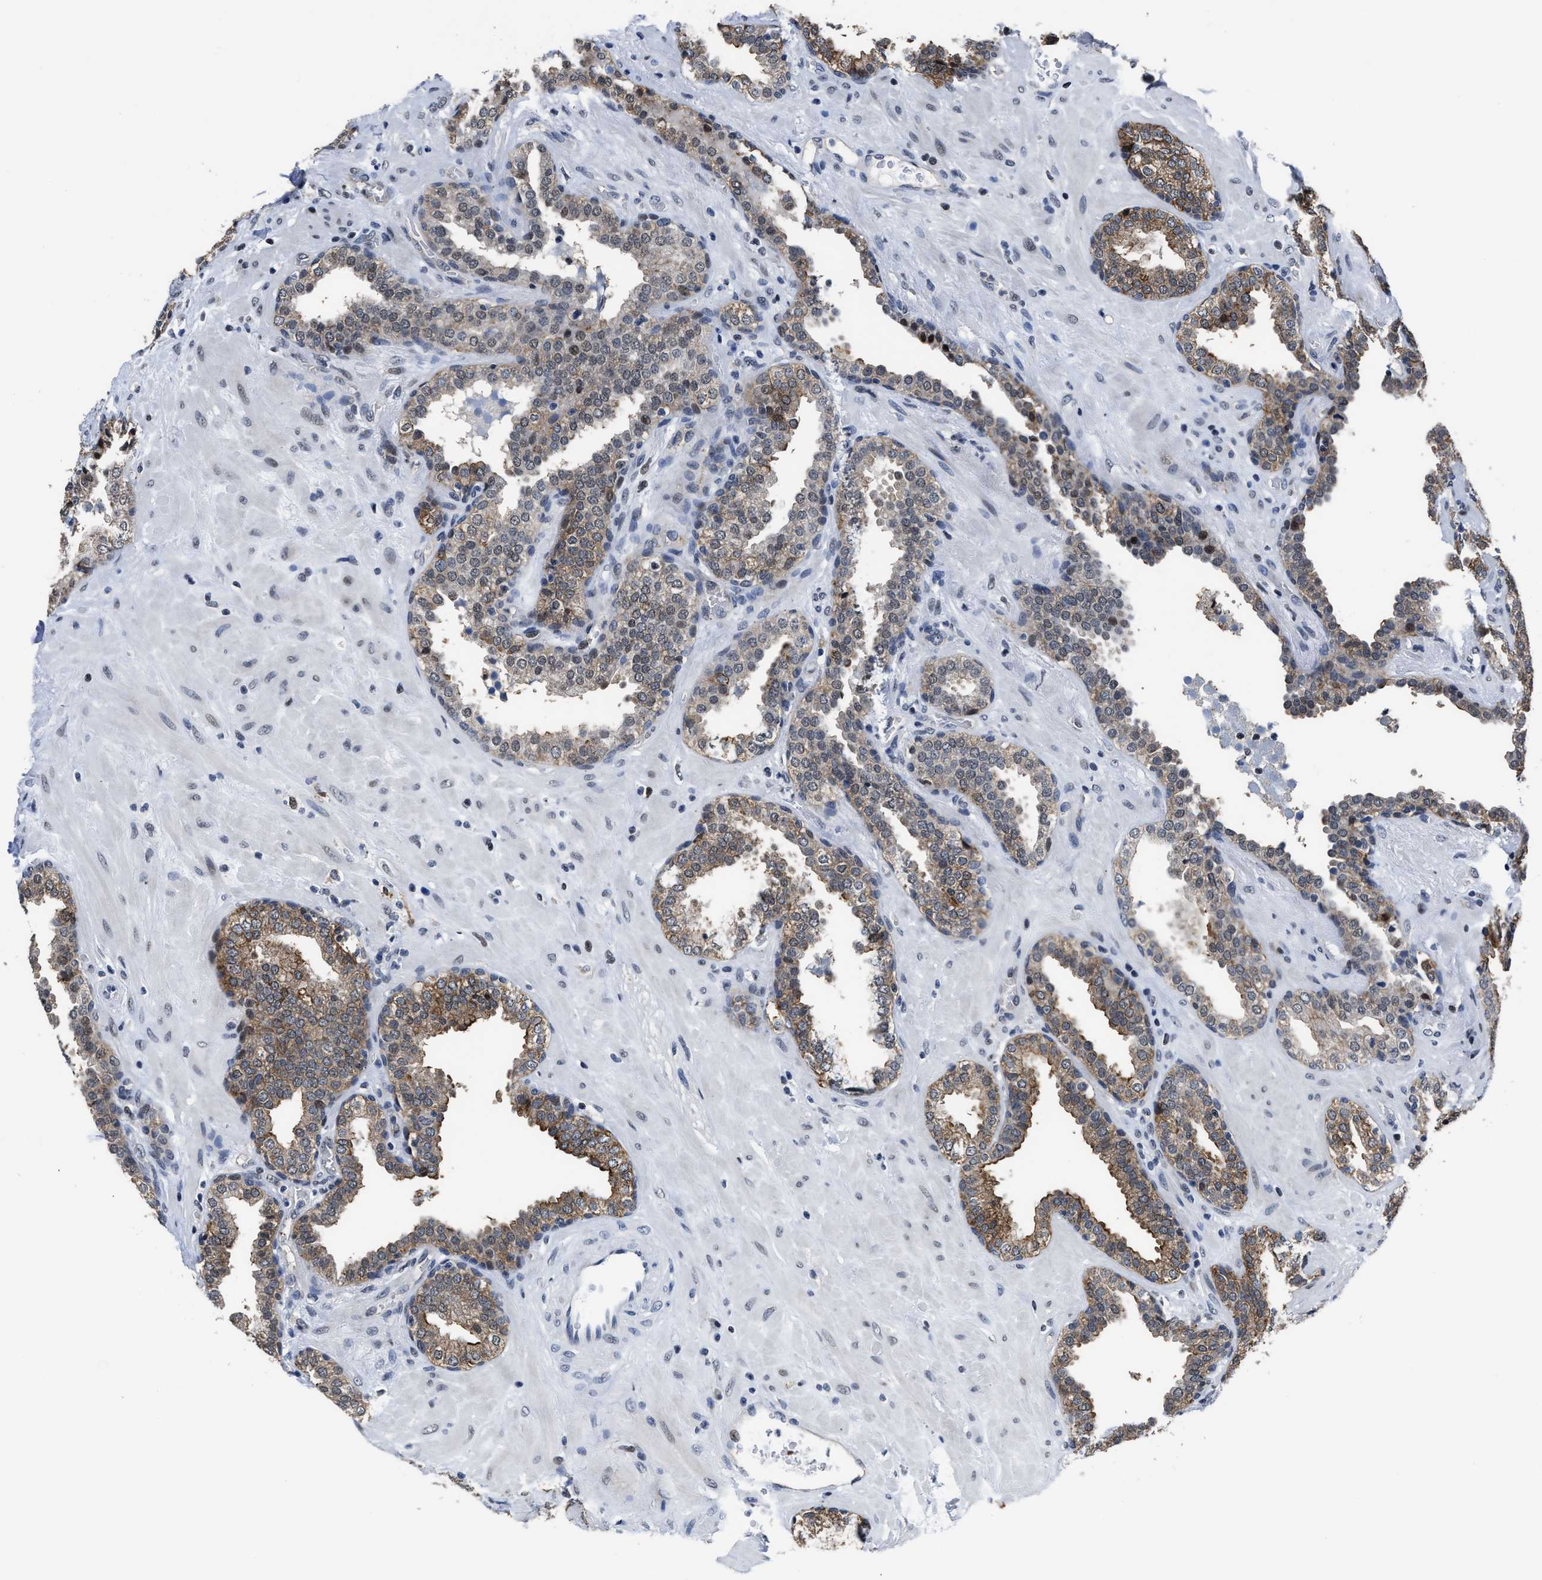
{"staining": {"intensity": "moderate", "quantity": ">75%", "location": "cytoplasmic/membranous"}, "tissue": "prostate", "cell_type": "Glandular cells", "image_type": "normal", "snomed": [{"axis": "morphology", "description": "Normal tissue, NOS"}, {"axis": "topography", "description": "Prostate"}], "caption": "Protein expression analysis of normal prostate exhibits moderate cytoplasmic/membranous expression in about >75% of glandular cells. The protein of interest is stained brown, and the nuclei are stained in blue (DAB (3,3'-diaminobenzidine) IHC with brightfield microscopy, high magnification).", "gene": "MARCKSL1", "patient": {"sex": "male", "age": 51}}